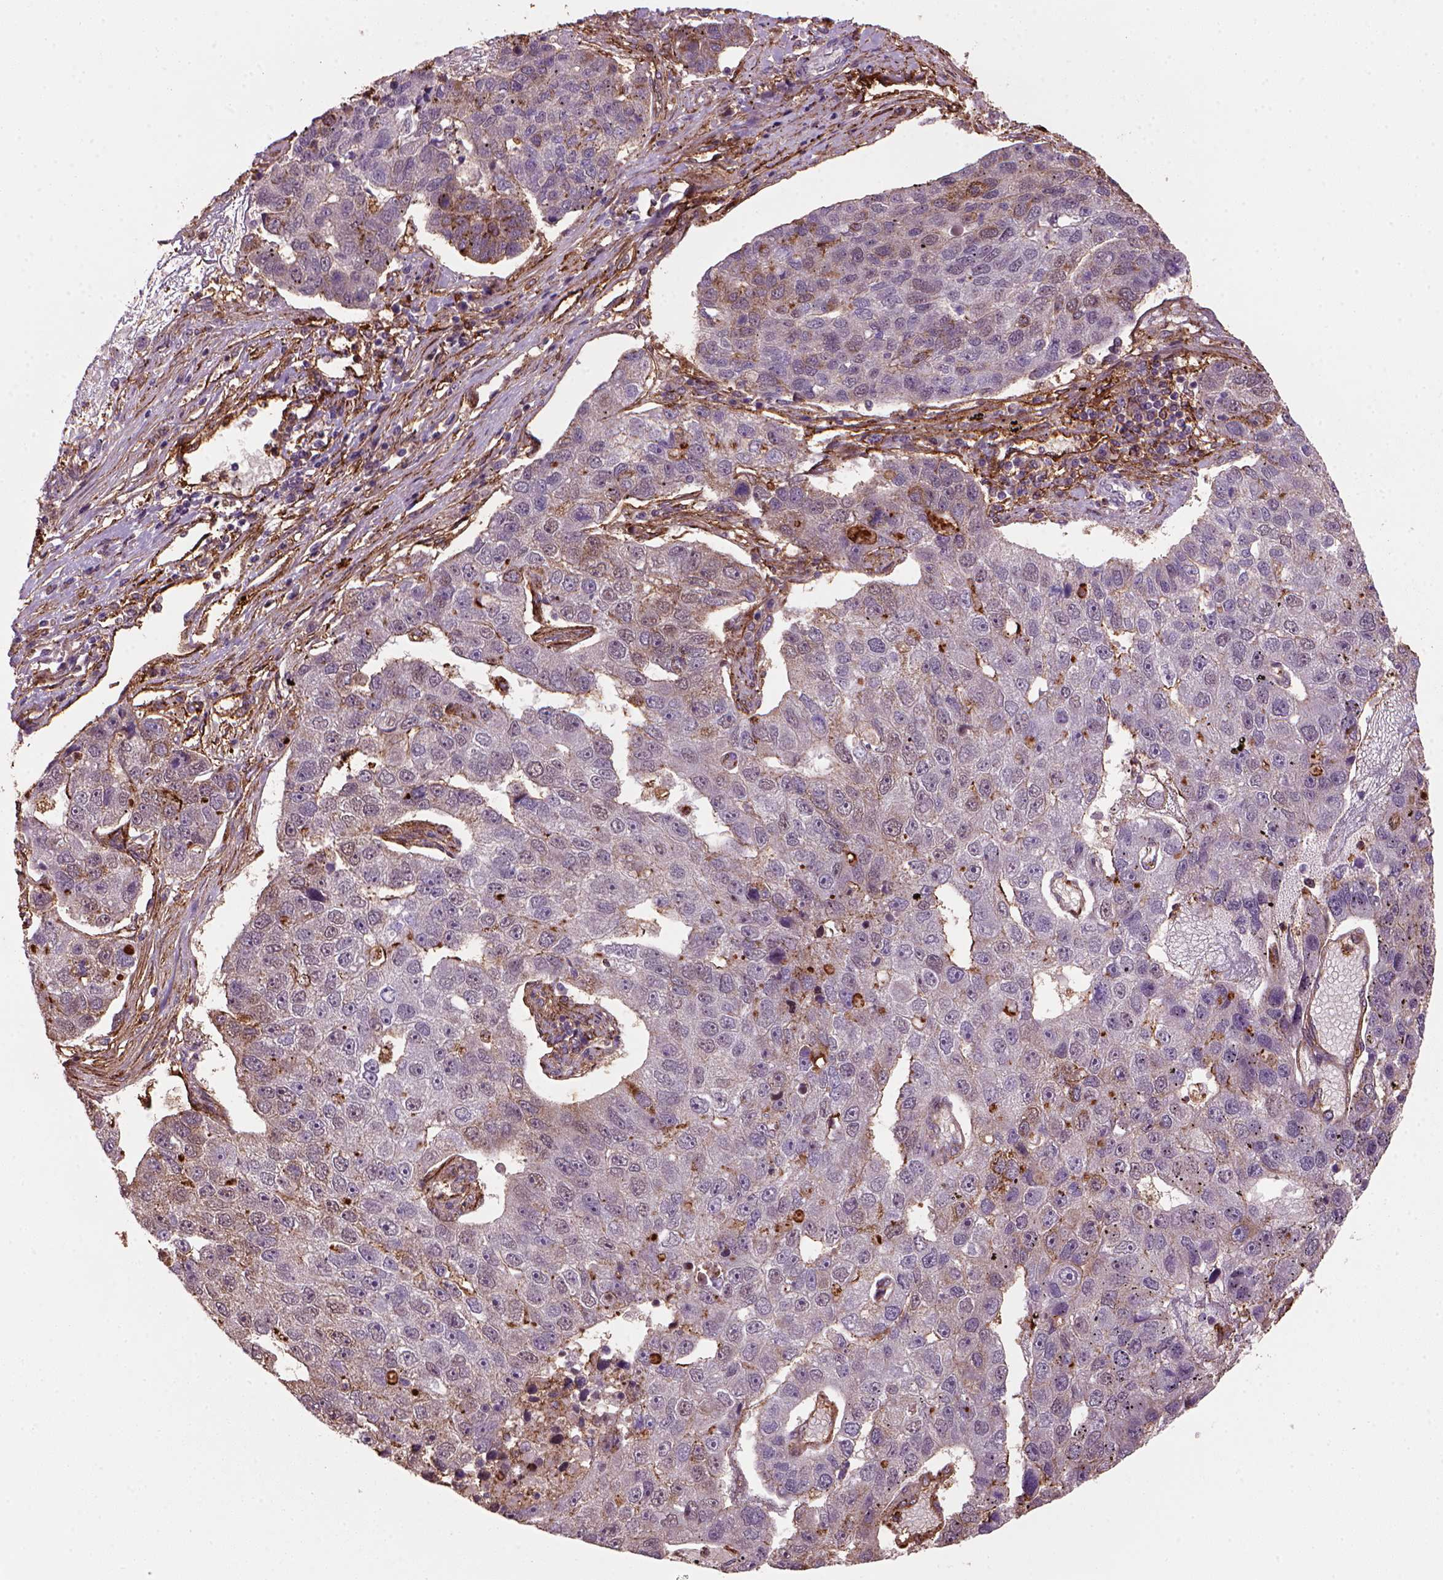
{"staining": {"intensity": "moderate", "quantity": "<25%", "location": "cytoplasmic/membranous"}, "tissue": "pancreatic cancer", "cell_type": "Tumor cells", "image_type": "cancer", "snomed": [{"axis": "morphology", "description": "Adenocarcinoma, NOS"}, {"axis": "topography", "description": "Pancreas"}], "caption": "IHC histopathology image of pancreatic adenocarcinoma stained for a protein (brown), which shows low levels of moderate cytoplasmic/membranous expression in approximately <25% of tumor cells.", "gene": "MARCKS", "patient": {"sex": "female", "age": 61}}